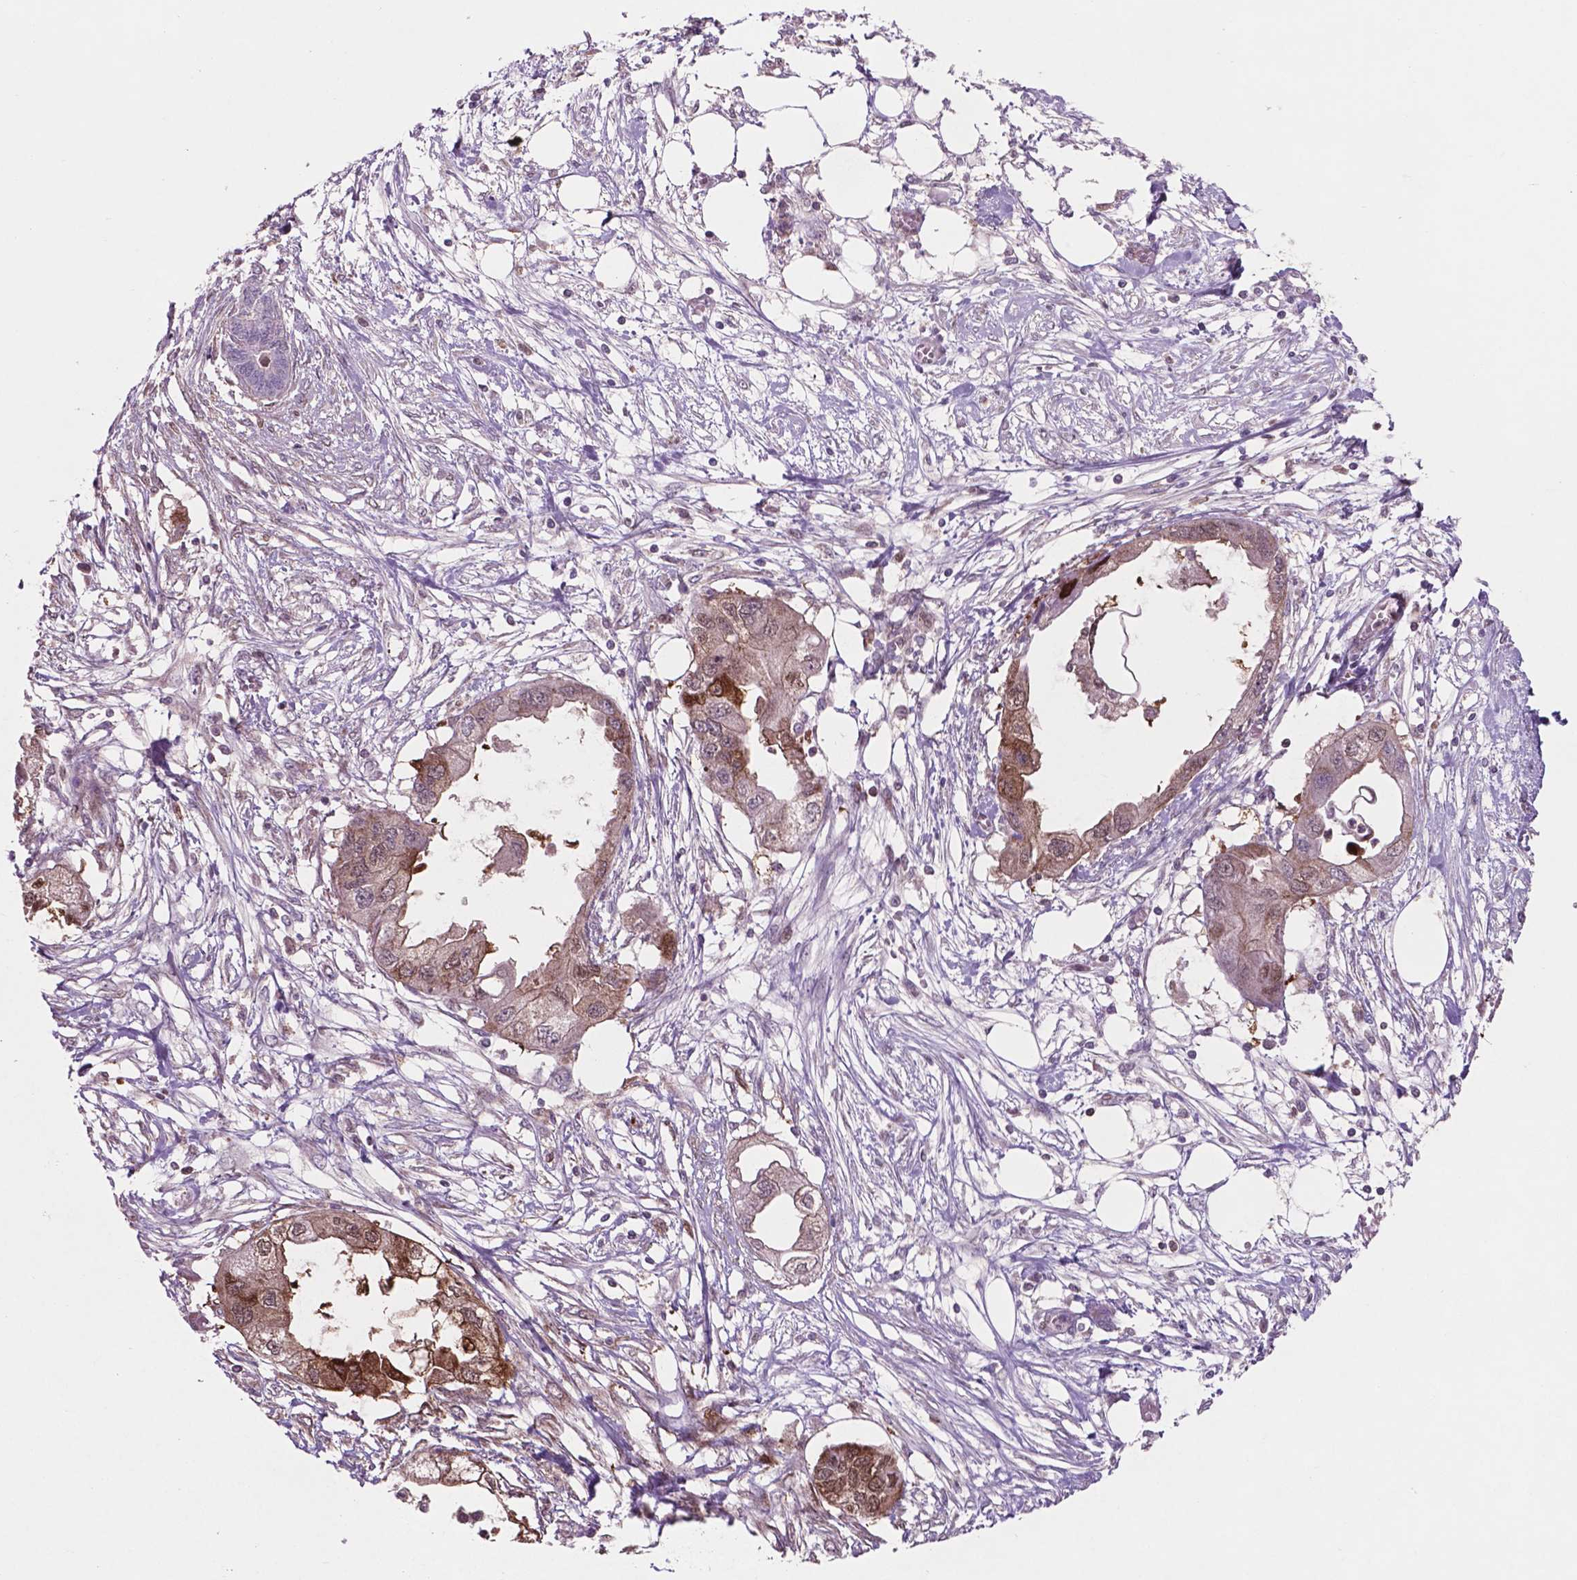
{"staining": {"intensity": "moderate", "quantity": "<25%", "location": "cytoplasmic/membranous"}, "tissue": "endometrial cancer", "cell_type": "Tumor cells", "image_type": "cancer", "snomed": [{"axis": "morphology", "description": "Adenocarcinoma, NOS"}, {"axis": "morphology", "description": "Adenocarcinoma, metastatic, NOS"}, {"axis": "topography", "description": "Adipose tissue"}, {"axis": "topography", "description": "Endometrium"}], "caption": "IHC staining of endometrial metastatic adenocarcinoma, which displays low levels of moderate cytoplasmic/membranous staining in about <25% of tumor cells indicating moderate cytoplasmic/membranous protein expression. The staining was performed using DAB (3,3'-diaminobenzidine) (brown) for protein detection and nuclei were counterstained in hematoxylin (blue).", "gene": "LDHA", "patient": {"sex": "female", "age": 67}}